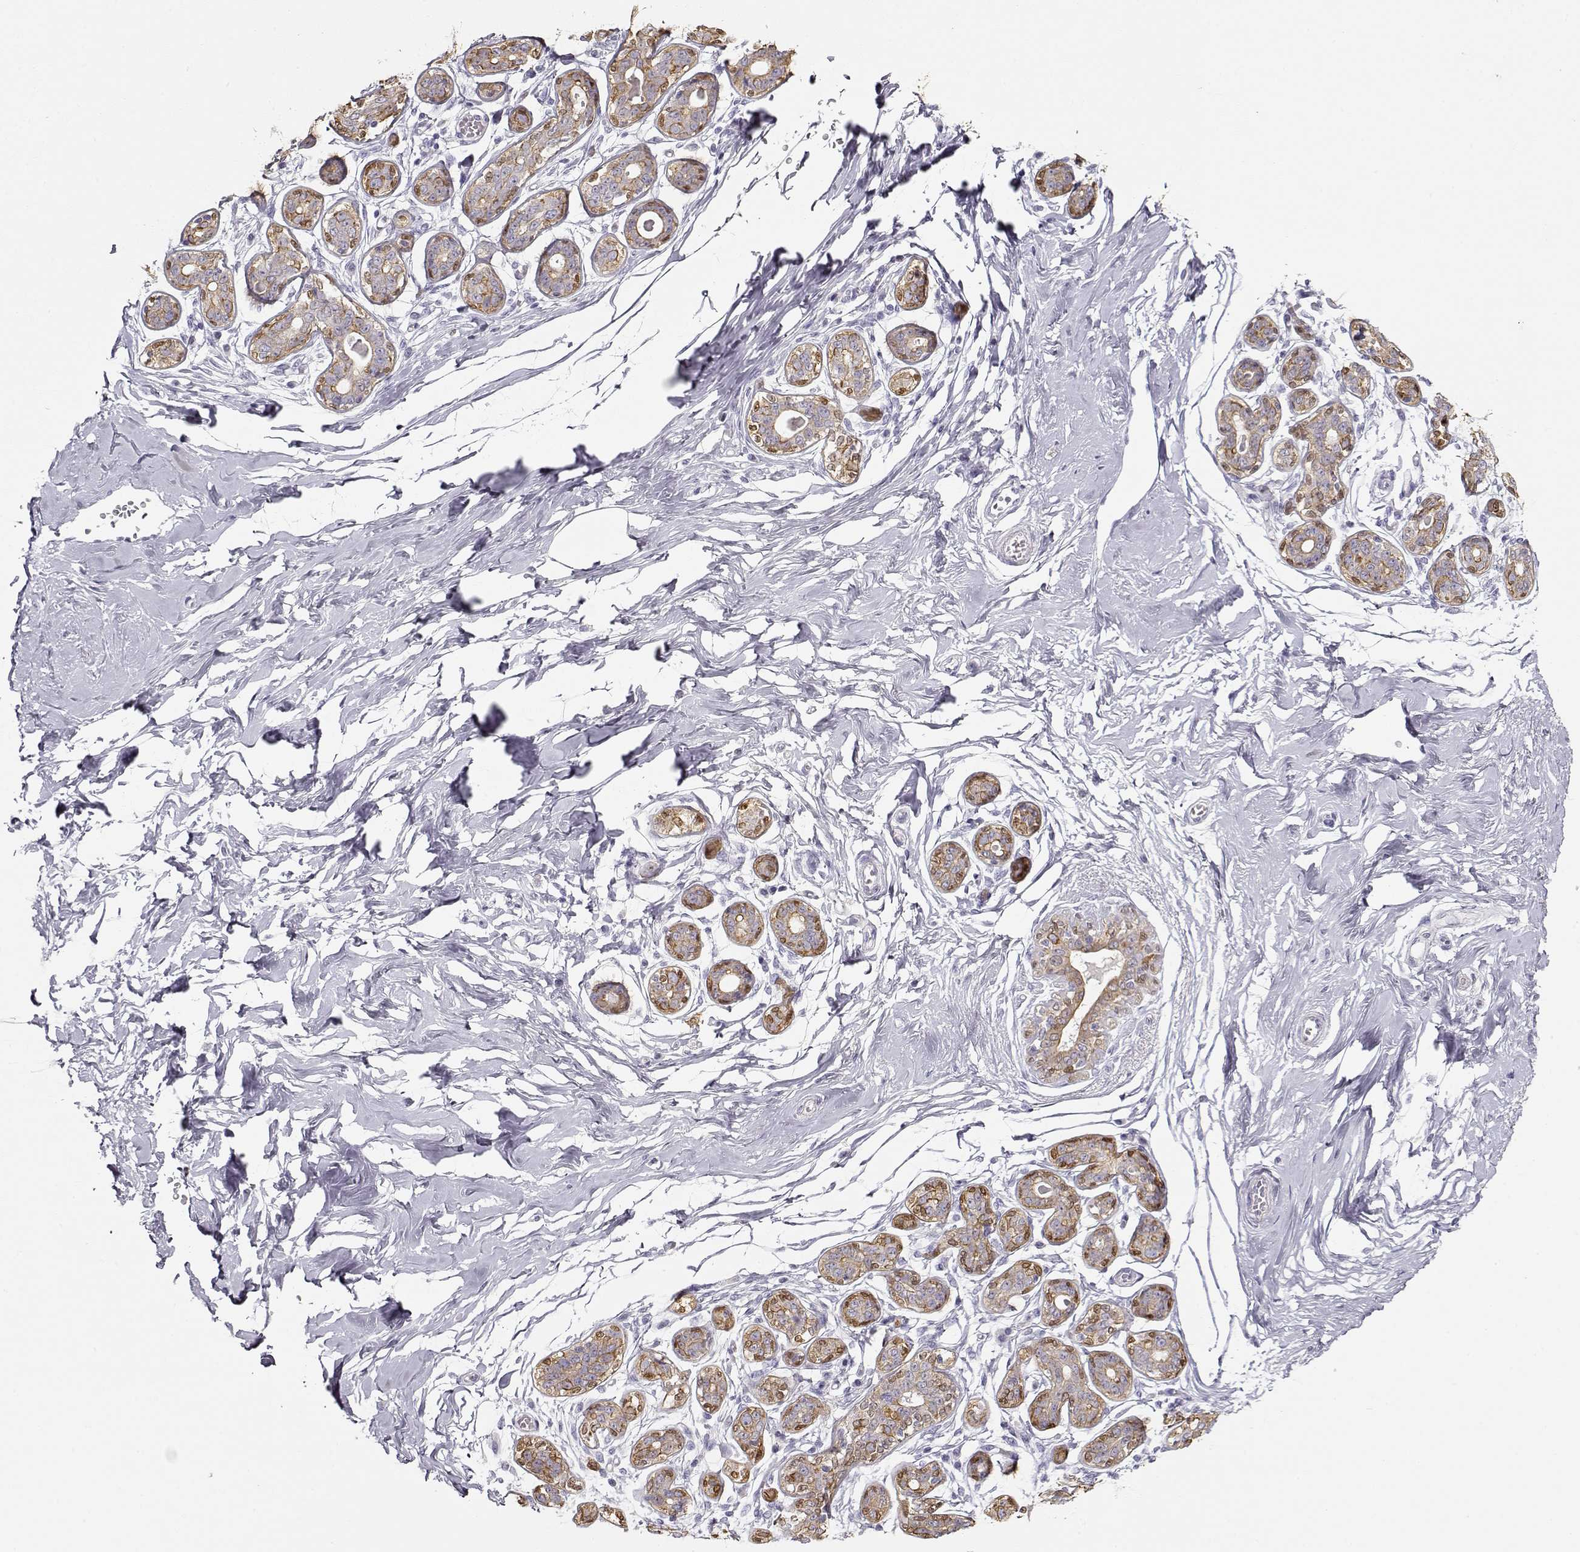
{"staining": {"intensity": "strong", "quantity": "<25%", "location": "cytoplasmic/membranous"}, "tissue": "breast", "cell_type": "Adipocytes", "image_type": "normal", "snomed": [{"axis": "morphology", "description": "Normal tissue, NOS"}, {"axis": "topography", "description": "Skin"}, {"axis": "topography", "description": "Breast"}], "caption": "Adipocytes exhibit medium levels of strong cytoplasmic/membranous staining in approximately <25% of cells in benign human breast. (Brightfield microscopy of DAB IHC at high magnification).", "gene": "S100B", "patient": {"sex": "female", "age": 43}}